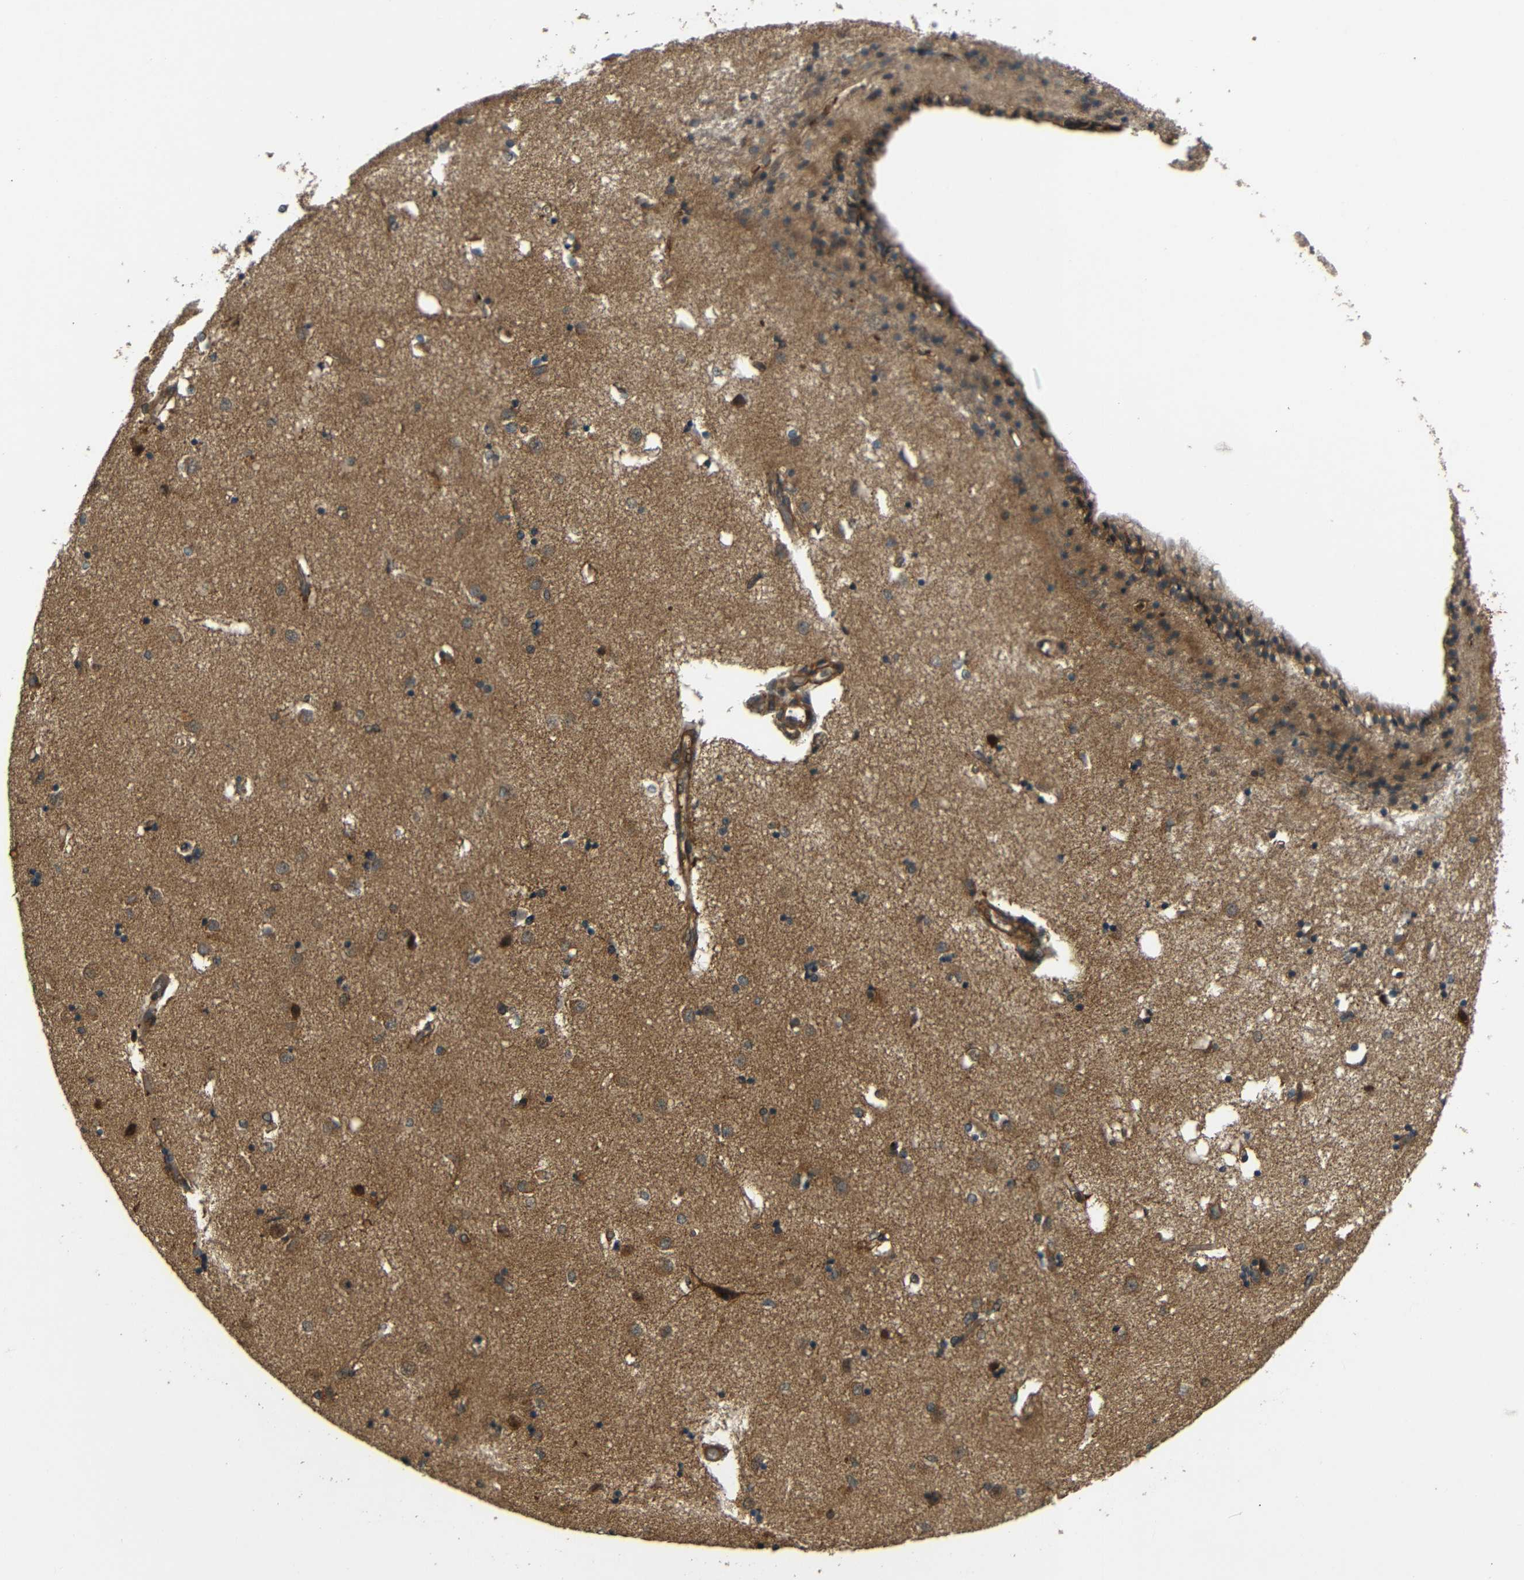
{"staining": {"intensity": "moderate", "quantity": "25%-75%", "location": "cytoplasmic/membranous"}, "tissue": "caudate", "cell_type": "Glial cells", "image_type": "normal", "snomed": [{"axis": "morphology", "description": "Normal tissue, NOS"}, {"axis": "topography", "description": "Lateral ventricle wall"}], "caption": "Immunohistochemical staining of normal human caudate displays 25%-75% levels of moderate cytoplasmic/membranous protein staining in about 25%-75% of glial cells.", "gene": "EPHB2", "patient": {"sex": "female", "age": 54}}